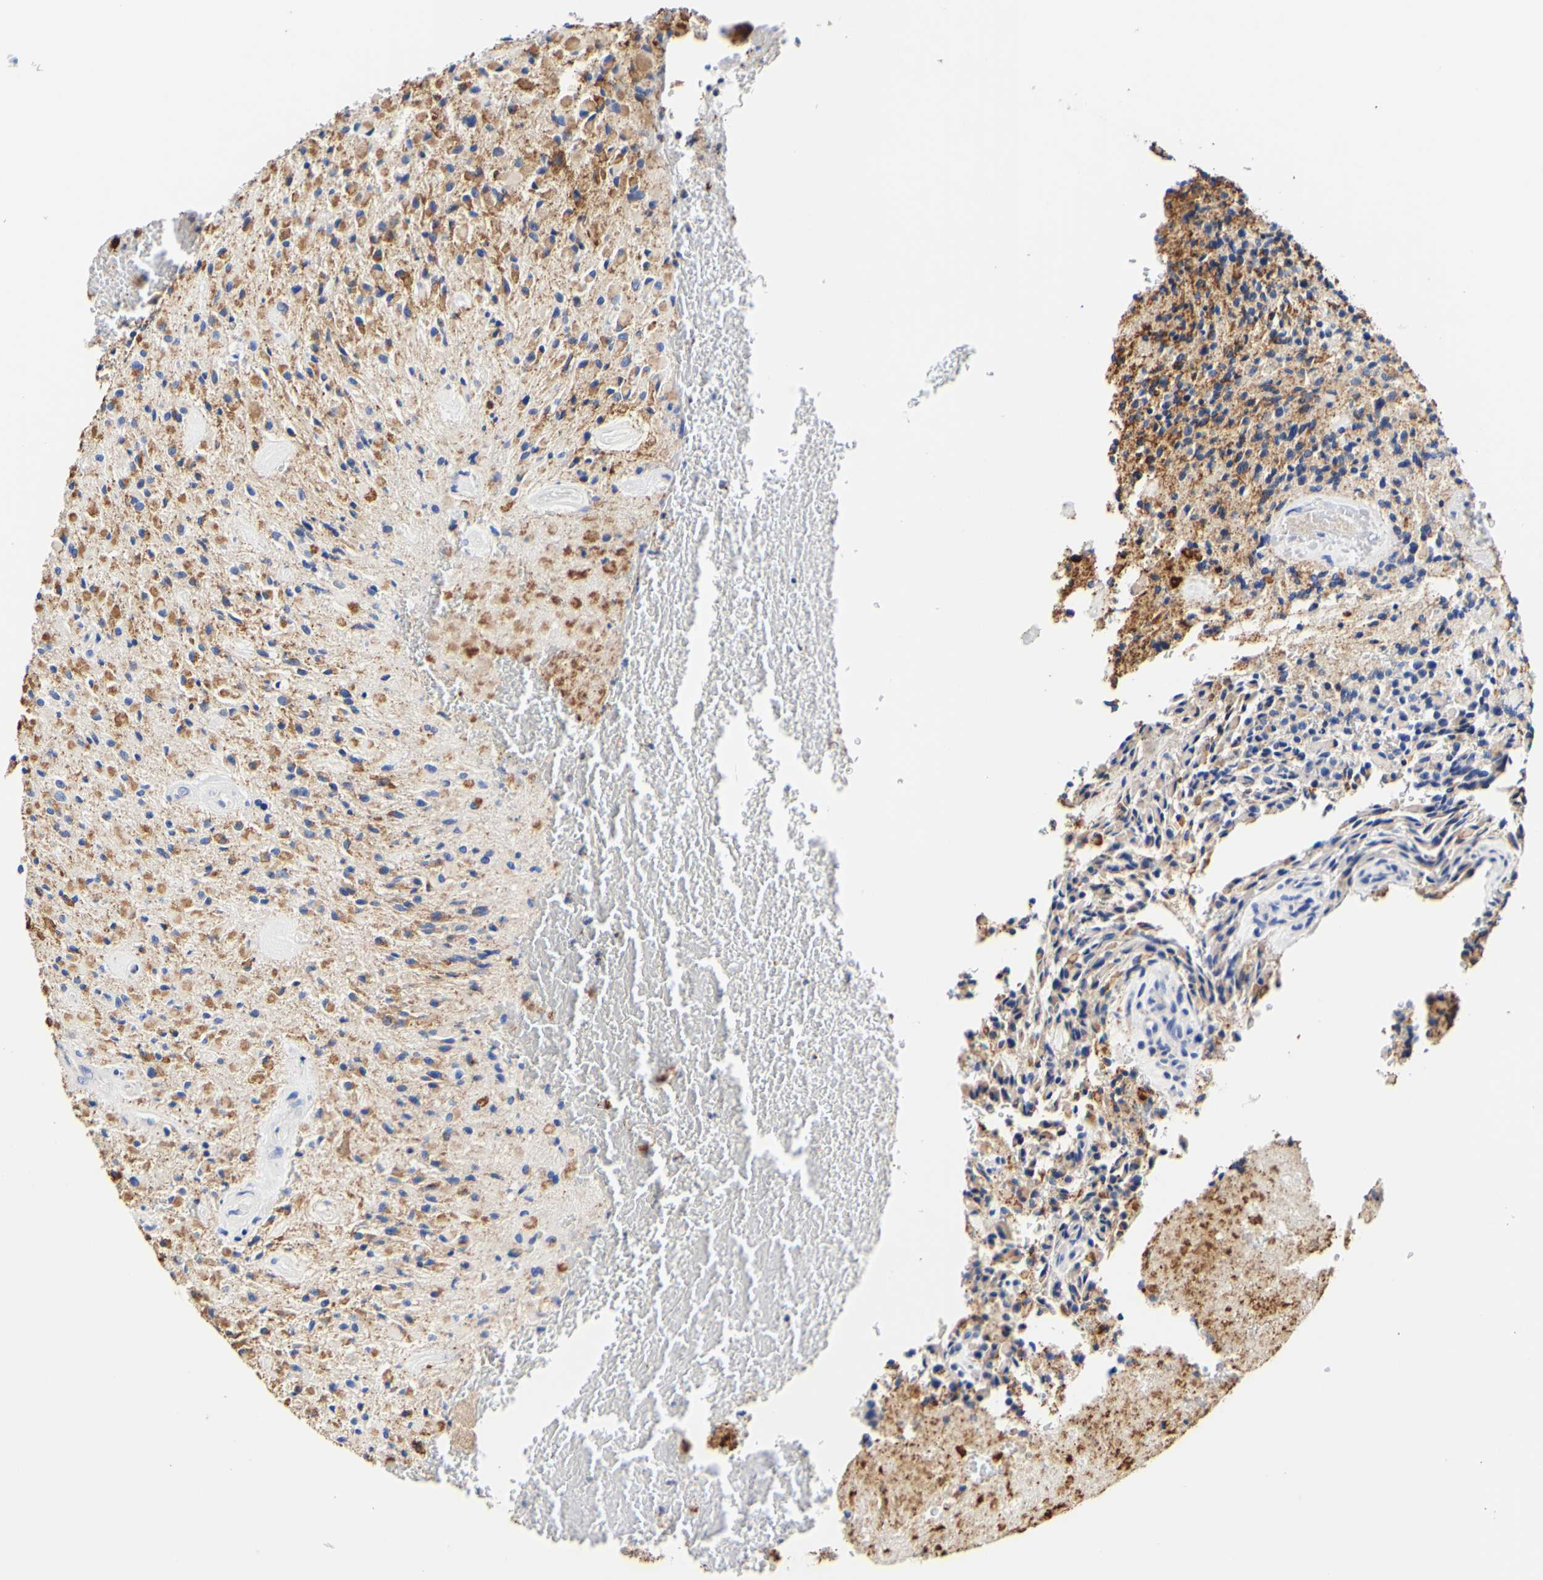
{"staining": {"intensity": "moderate", "quantity": ">75%", "location": "cytoplasmic/membranous"}, "tissue": "glioma", "cell_type": "Tumor cells", "image_type": "cancer", "snomed": [{"axis": "morphology", "description": "Glioma, malignant, High grade"}, {"axis": "topography", "description": "Brain"}], "caption": "A brown stain highlights moderate cytoplasmic/membranous staining of a protein in human malignant high-grade glioma tumor cells.", "gene": "CAMK4", "patient": {"sex": "male", "age": 71}}